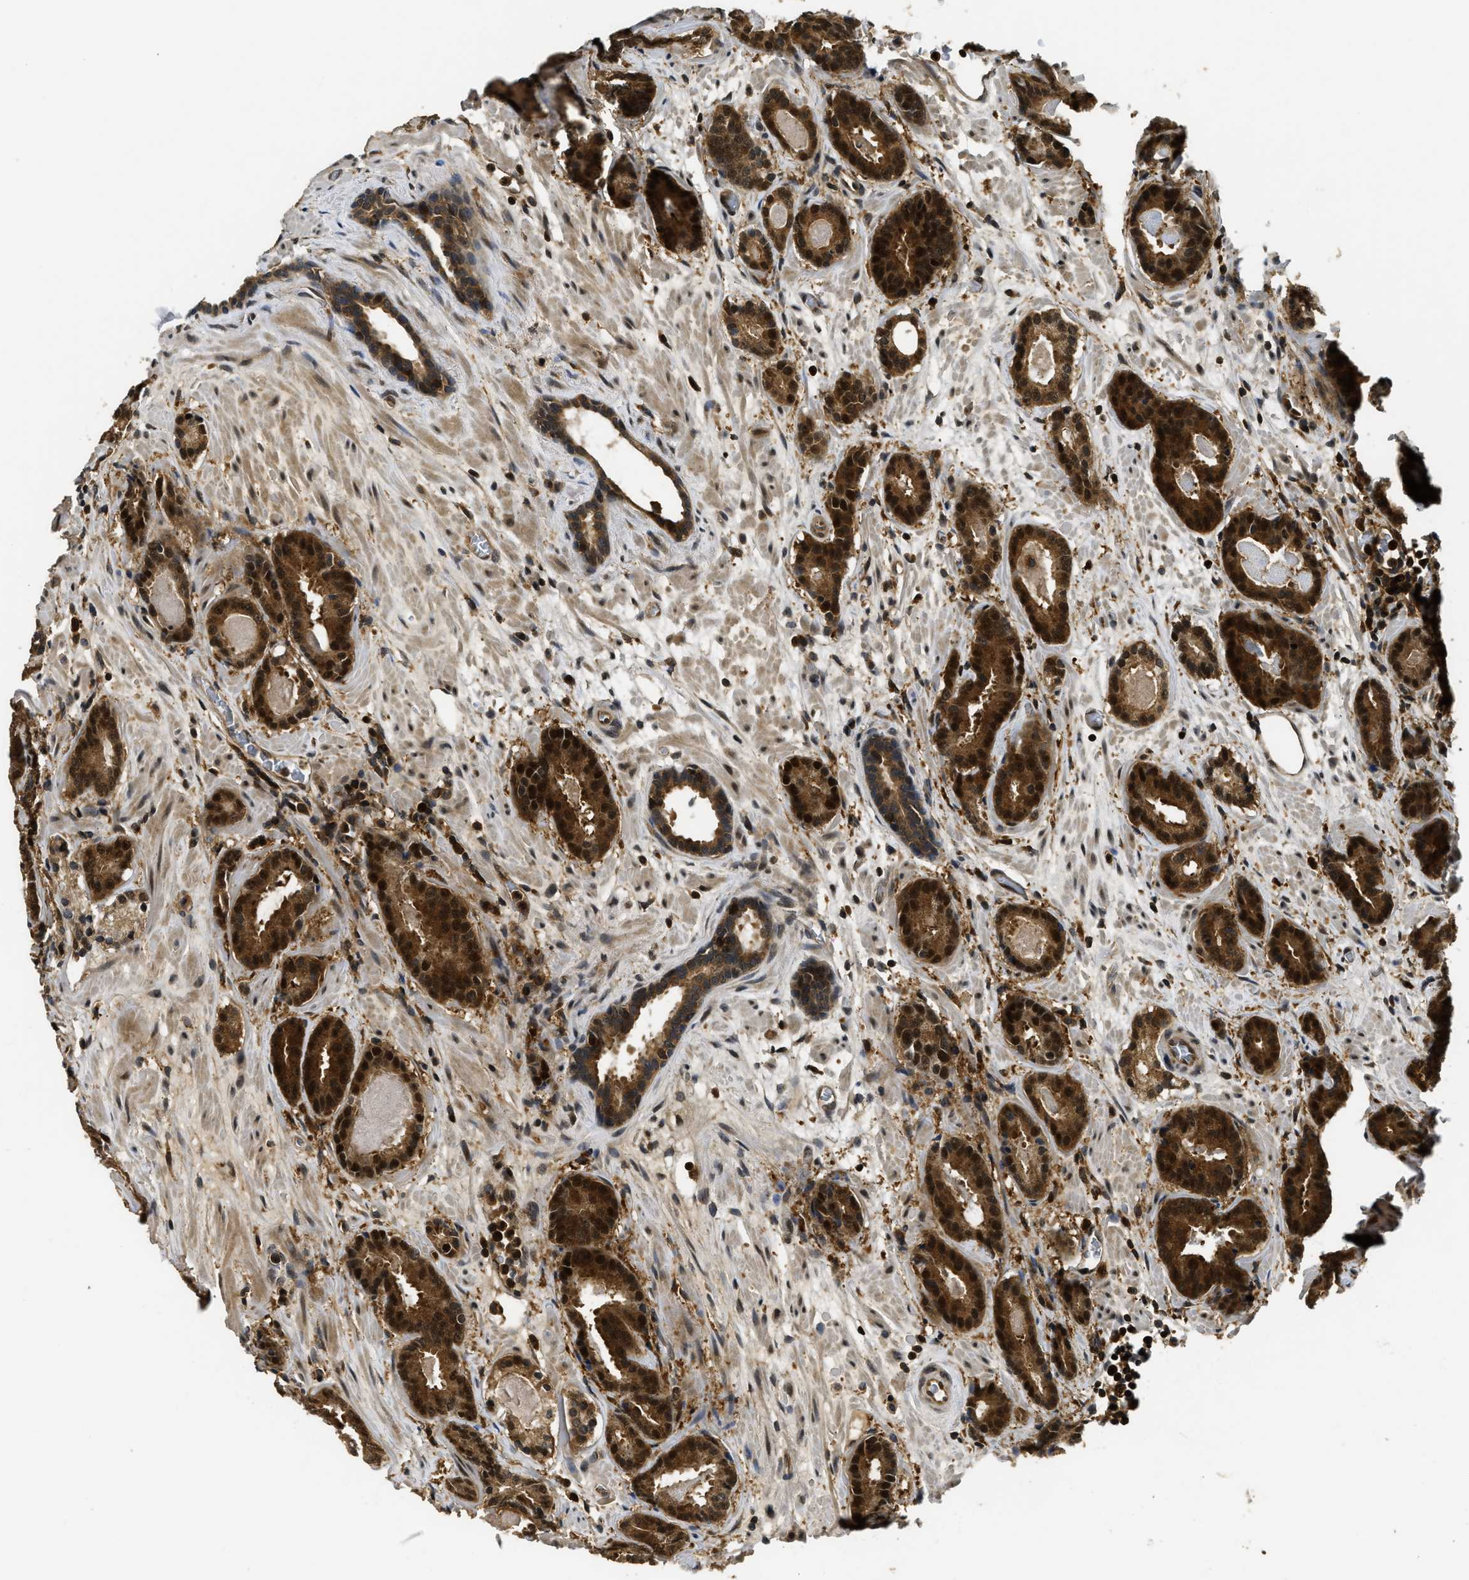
{"staining": {"intensity": "strong", "quantity": ">75%", "location": "cytoplasmic/membranous,nuclear"}, "tissue": "prostate cancer", "cell_type": "Tumor cells", "image_type": "cancer", "snomed": [{"axis": "morphology", "description": "Adenocarcinoma, Low grade"}, {"axis": "topography", "description": "Prostate"}], "caption": "IHC of low-grade adenocarcinoma (prostate) shows high levels of strong cytoplasmic/membranous and nuclear expression in about >75% of tumor cells.", "gene": "ADSL", "patient": {"sex": "male", "age": 69}}